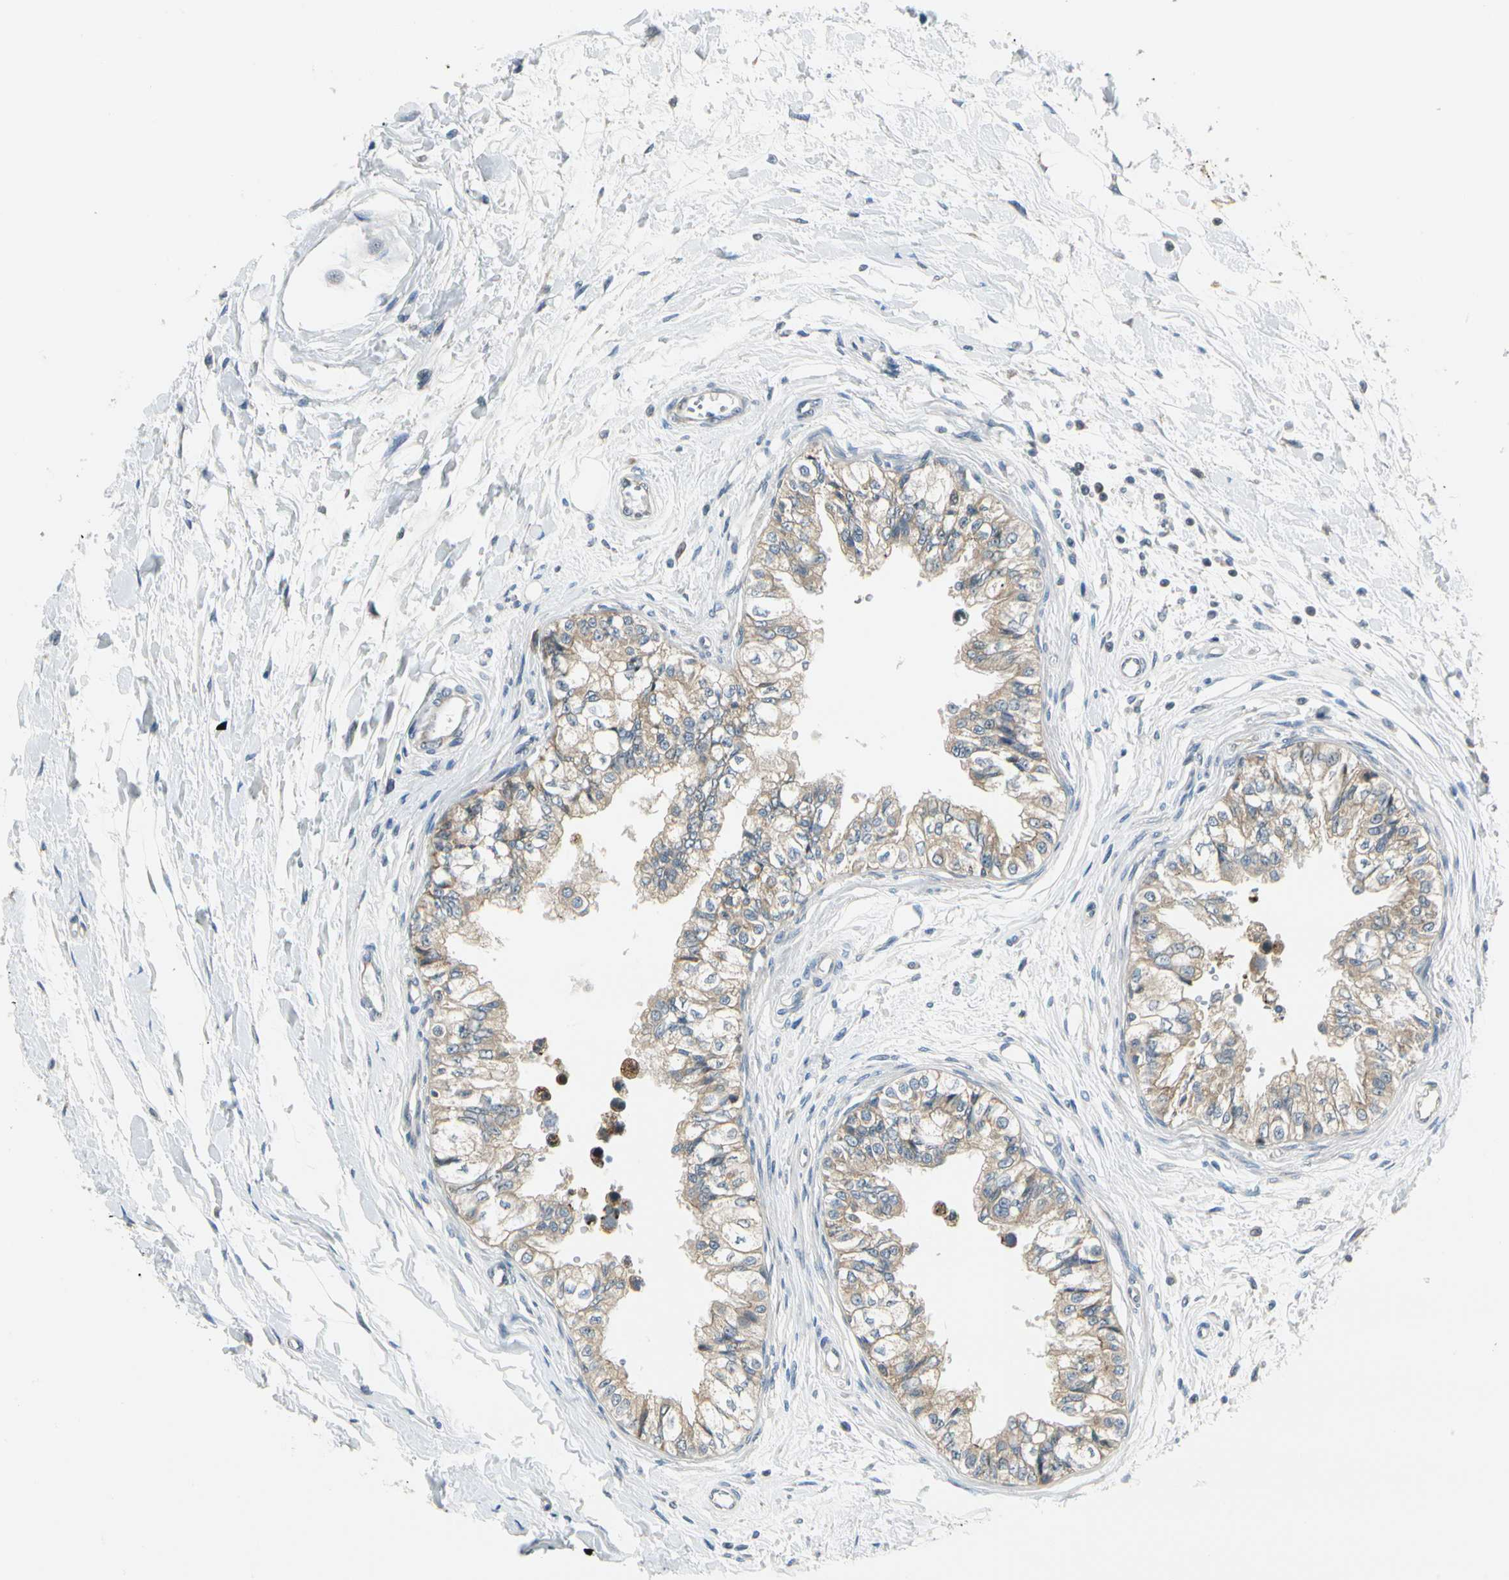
{"staining": {"intensity": "moderate", "quantity": ">75%", "location": "cytoplasmic/membranous"}, "tissue": "epididymis", "cell_type": "Glandular cells", "image_type": "normal", "snomed": [{"axis": "morphology", "description": "Normal tissue, NOS"}, {"axis": "morphology", "description": "Adenocarcinoma, metastatic, NOS"}, {"axis": "topography", "description": "Testis"}, {"axis": "topography", "description": "Epididymis"}], "caption": "This is a histology image of IHC staining of unremarkable epididymis, which shows moderate positivity in the cytoplasmic/membranous of glandular cells.", "gene": "BNIP1", "patient": {"sex": "male", "age": 26}}